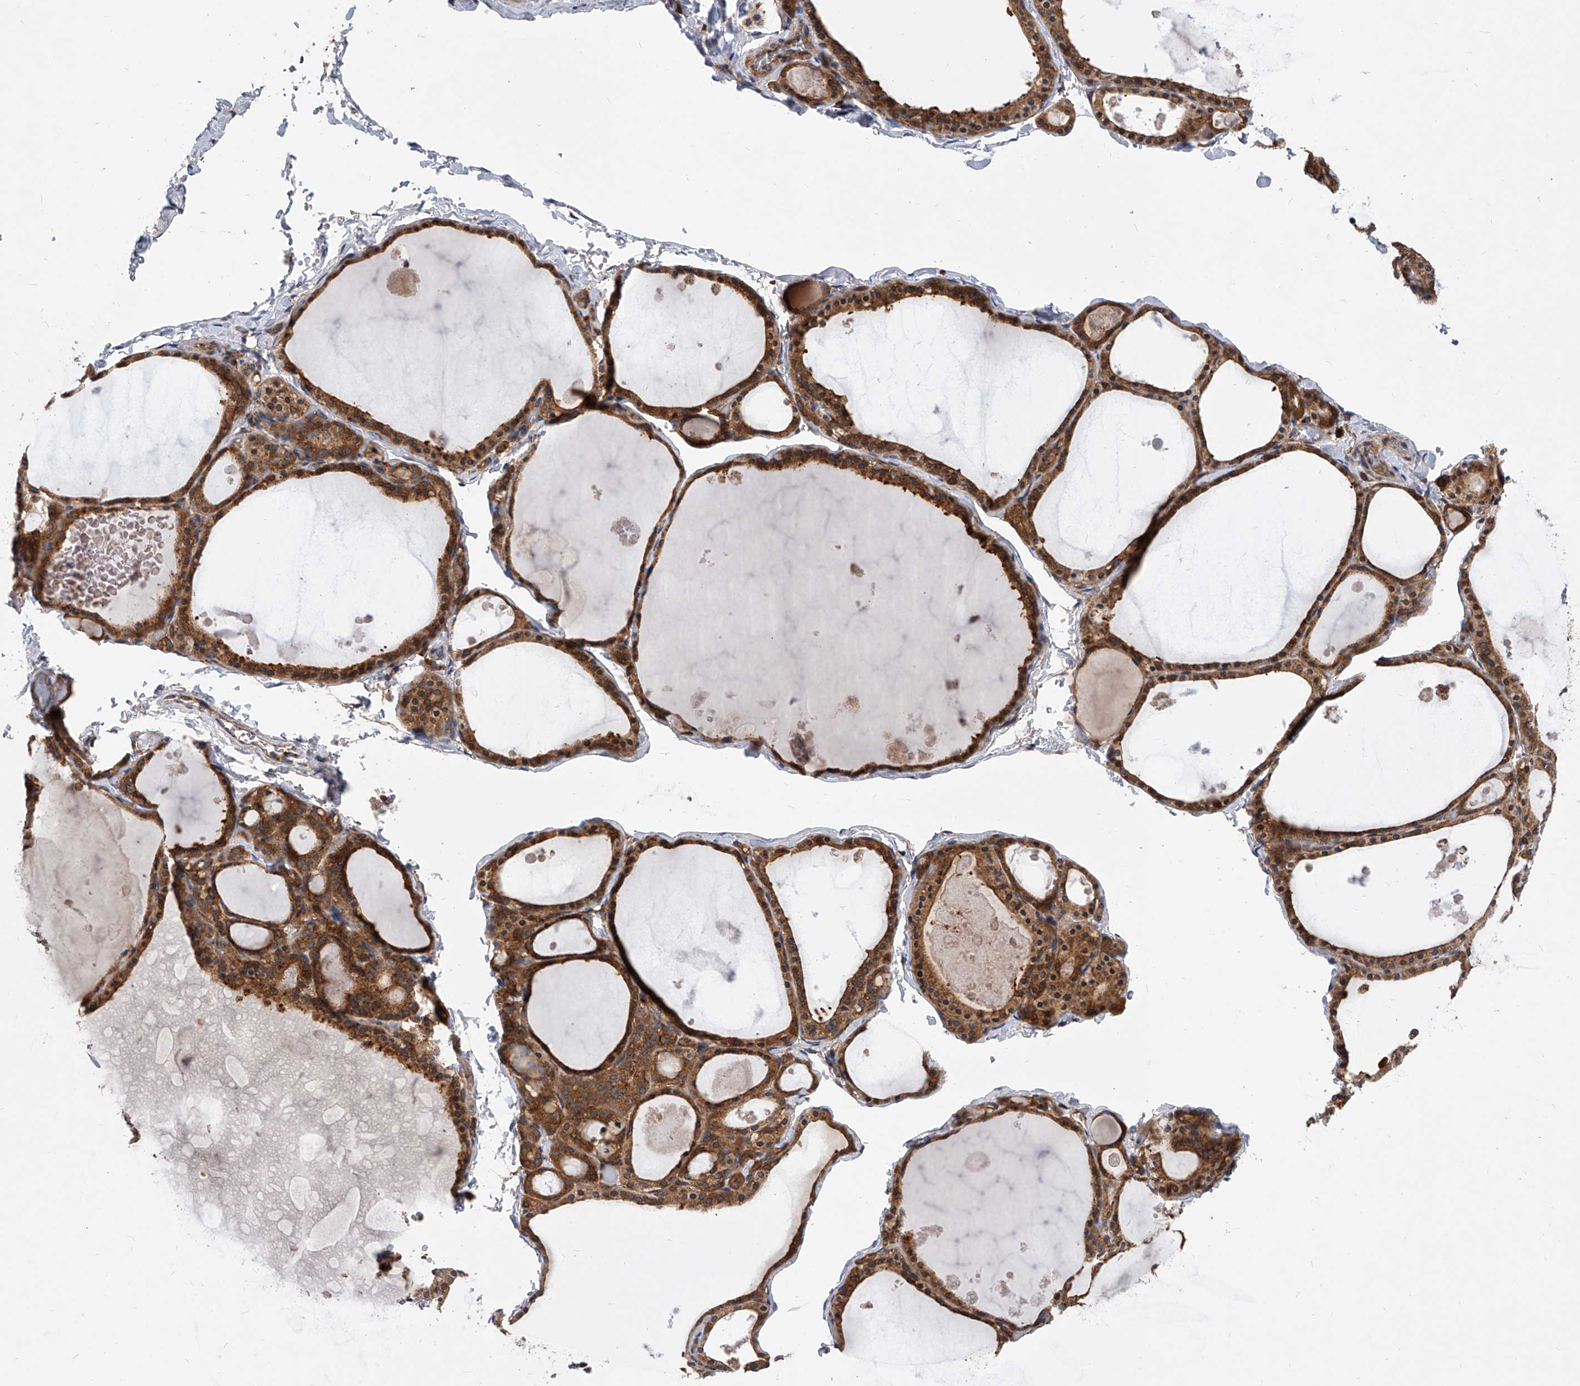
{"staining": {"intensity": "strong", "quantity": ">75%", "location": "cytoplasmic/membranous"}, "tissue": "thyroid gland", "cell_type": "Glandular cells", "image_type": "normal", "snomed": [{"axis": "morphology", "description": "Normal tissue, NOS"}, {"axis": "topography", "description": "Thyroid gland"}], "caption": "Thyroid gland stained with DAB immunohistochemistry displays high levels of strong cytoplasmic/membranous positivity in about >75% of glandular cells. (Stains: DAB in brown, nuclei in blue, Microscopy: brightfield microscopy at high magnification).", "gene": "CFAP410", "patient": {"sex": "male", "age": 56}}